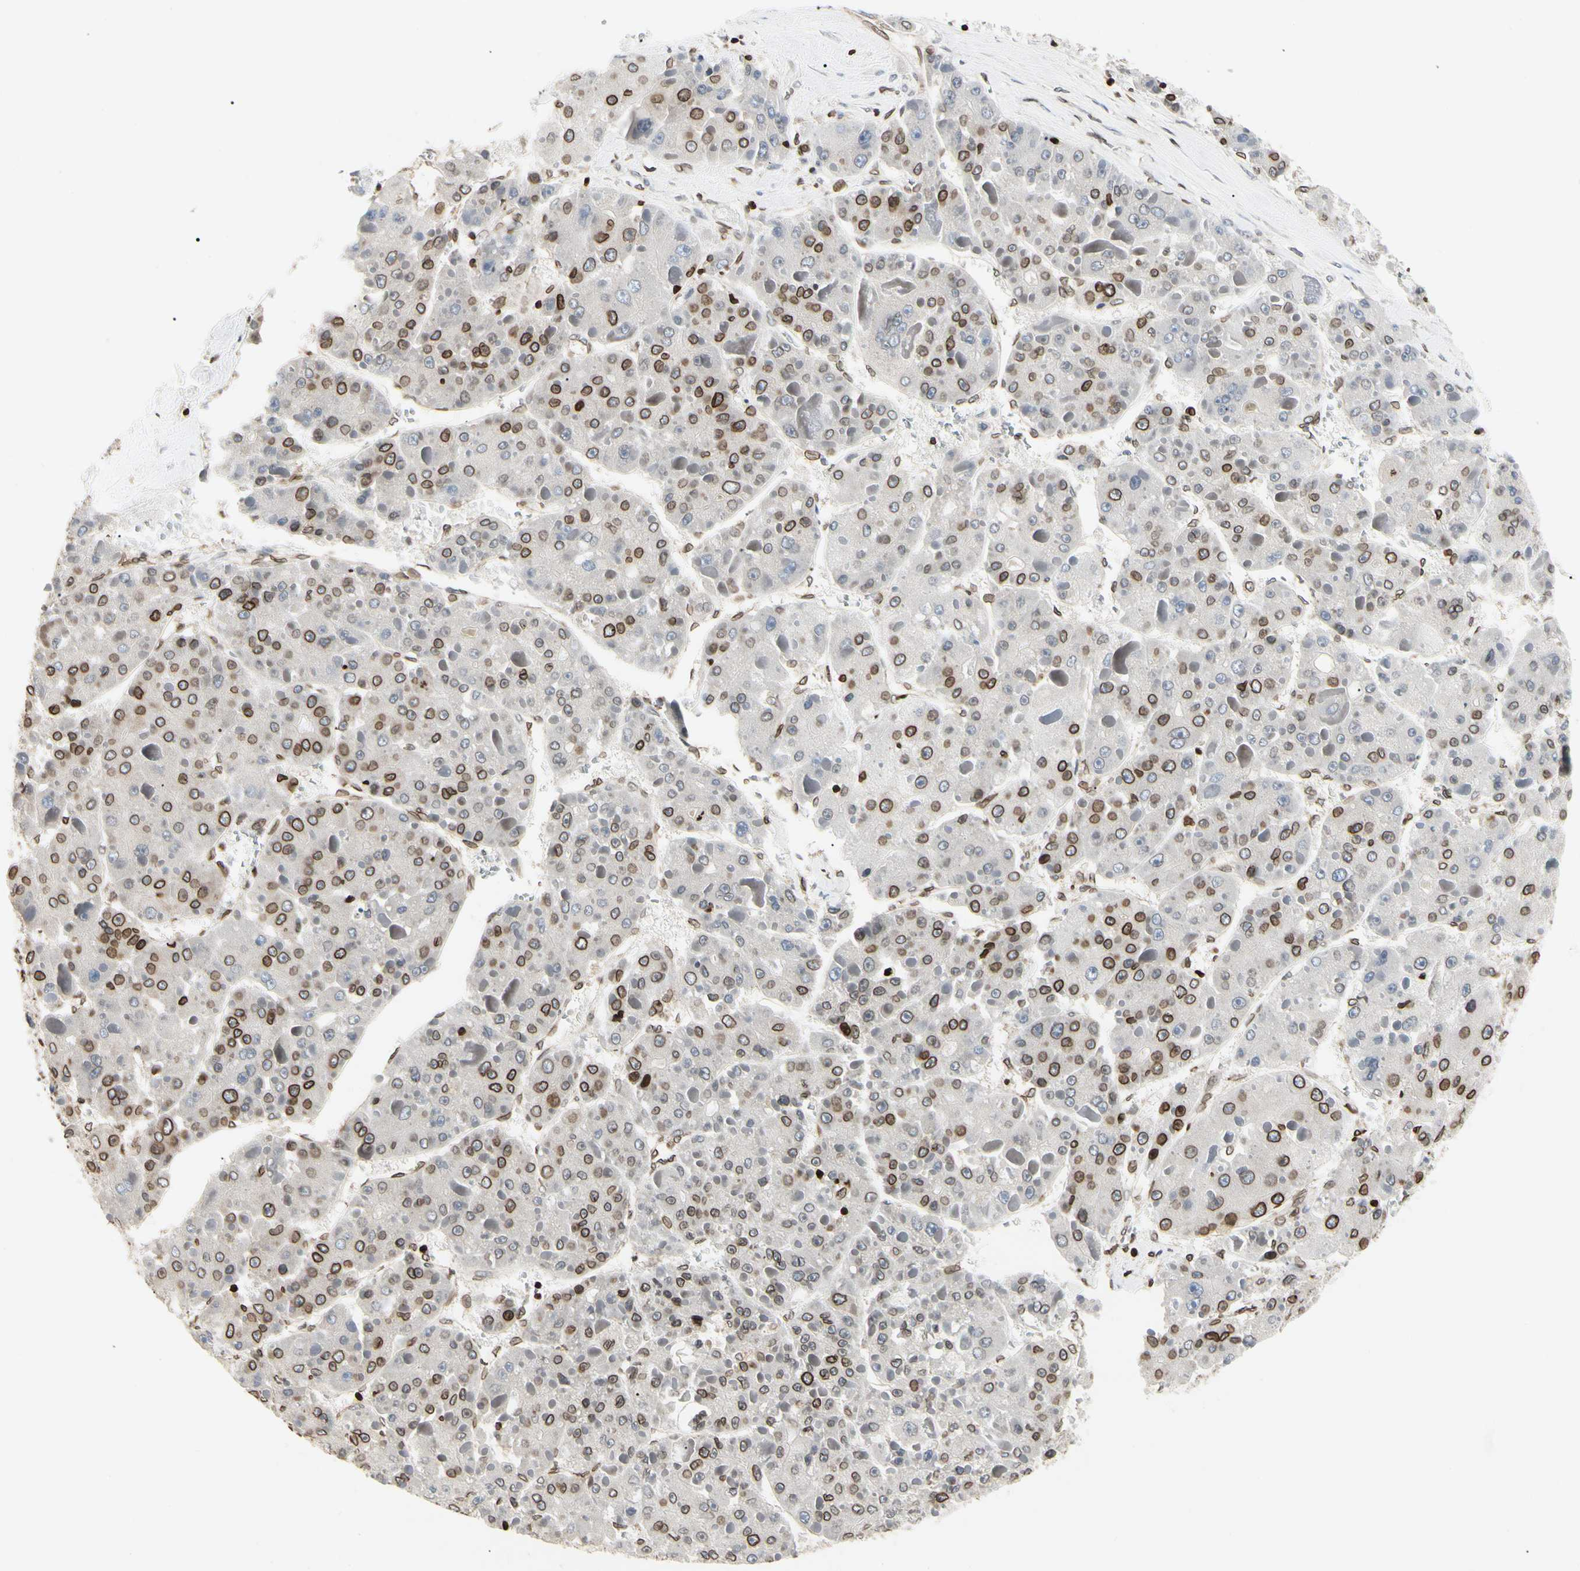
{"staining": {"intensity": "moderate", "quantity": "25%-75%", "location": "cytoplasmic/membranous,nuclear"}, "tissue": "liver cancer", "cell_type": "Tumor cells", "image_type": "cancer", "snomed": [{"axis": "morphology", "description": "Carcinoma, Hepatocellular, NOS"}, {"axis": "topography", "description": "Liver"}], "caption": "Immunohistochemical staining of human liver cancer exhibits medium levels of moderate cytoplasmic/membranous and nuclear expression in about 25%-75% of tumor cells. (DAB IHC with brightfield microscopy, high magnification).", "gene": "TMPO", "patient": {"sex": "female", "age": 73}}